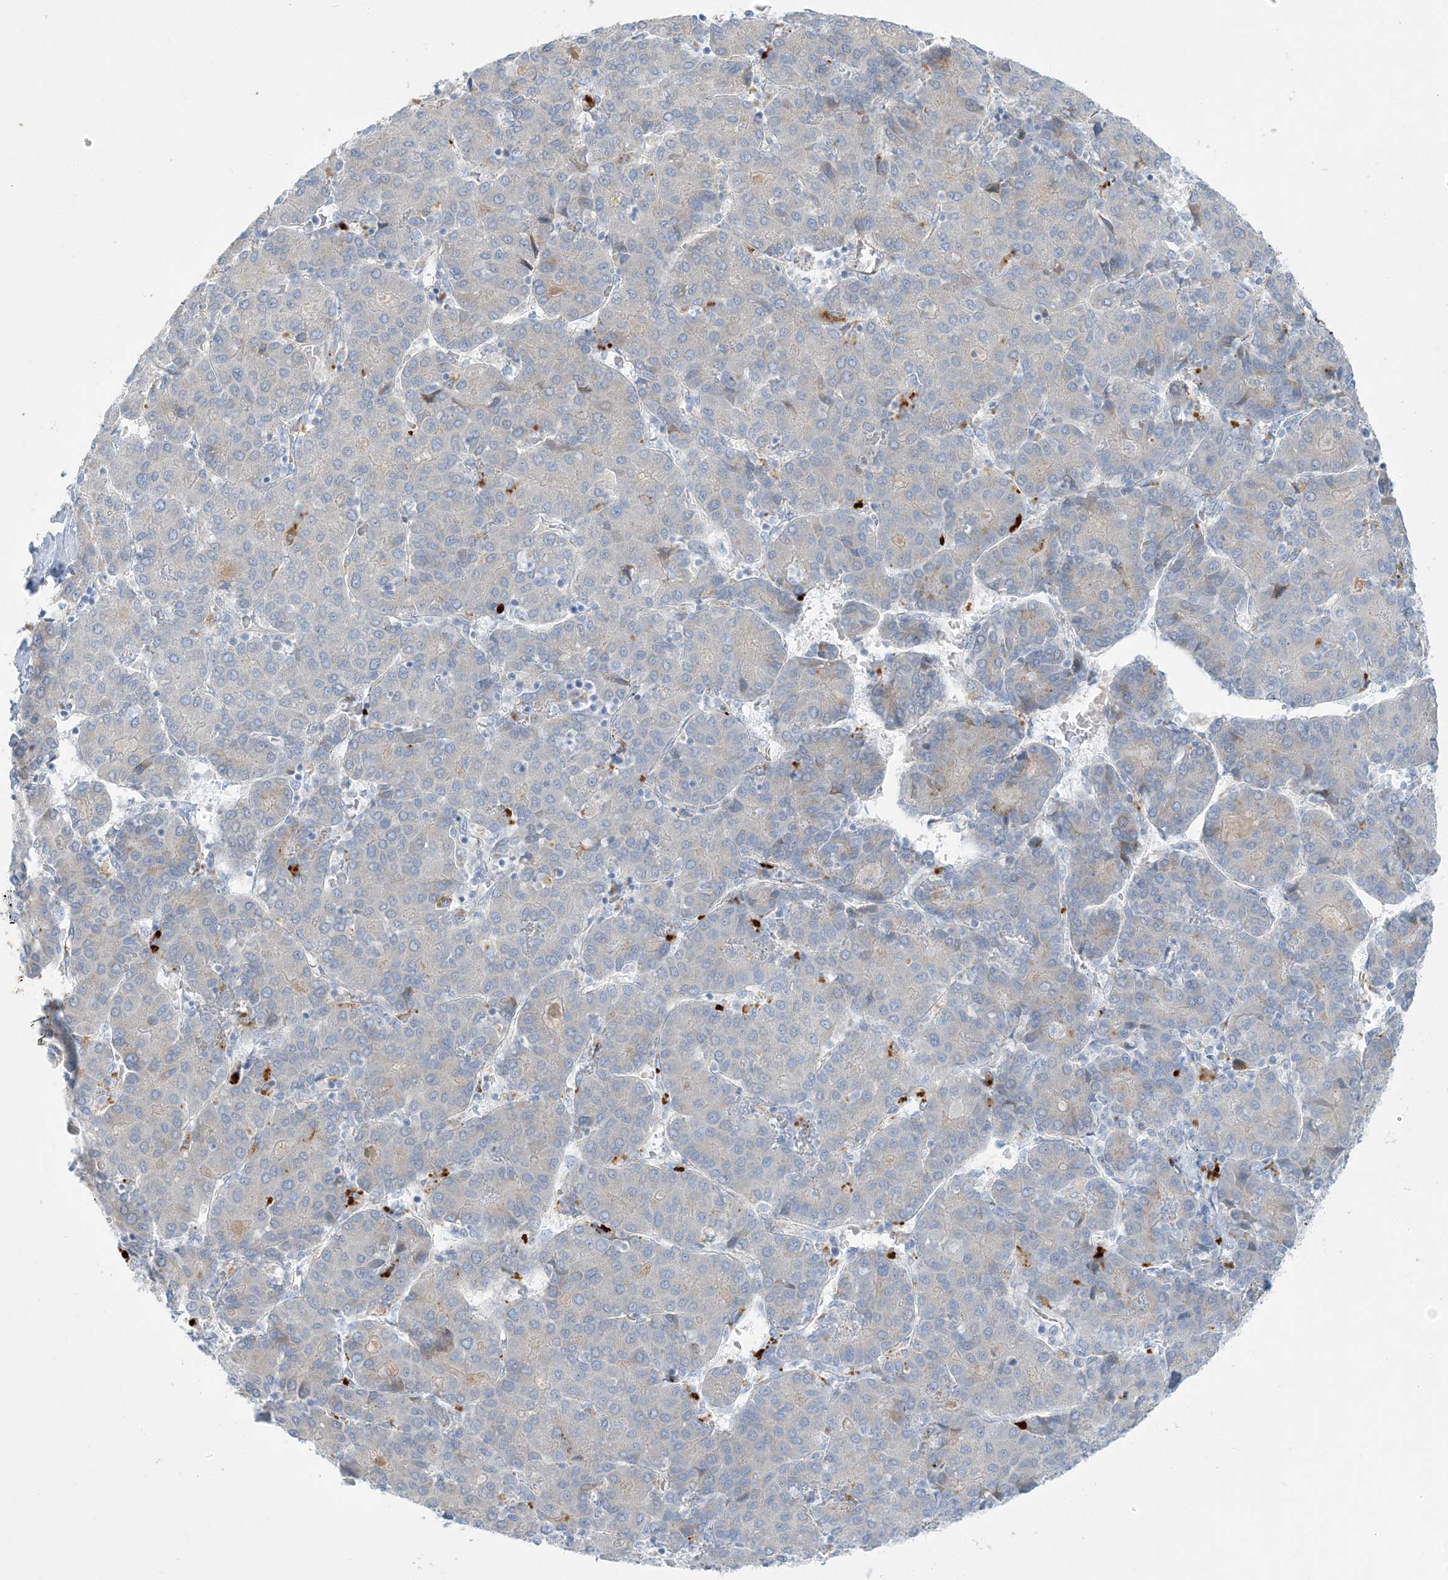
{"staining": {"intensity": "negative", "quantity": "none", "location": "none"}, "tissue": "liver cancer", "cell_type": "Tumor cells", "image_type": "cancer", "snomed": [{"axis": "morphology", "description": "Carcinoma, Hepatocellular, NOS"}, {"axis": "topography", "description": "Liver"}], "caption": "Tumor cells are negative for brown protein staining in hepatocellular carcinoma (liver).", "gene": "XIRP2", "patient": {"sex": "male", "age": 65}}